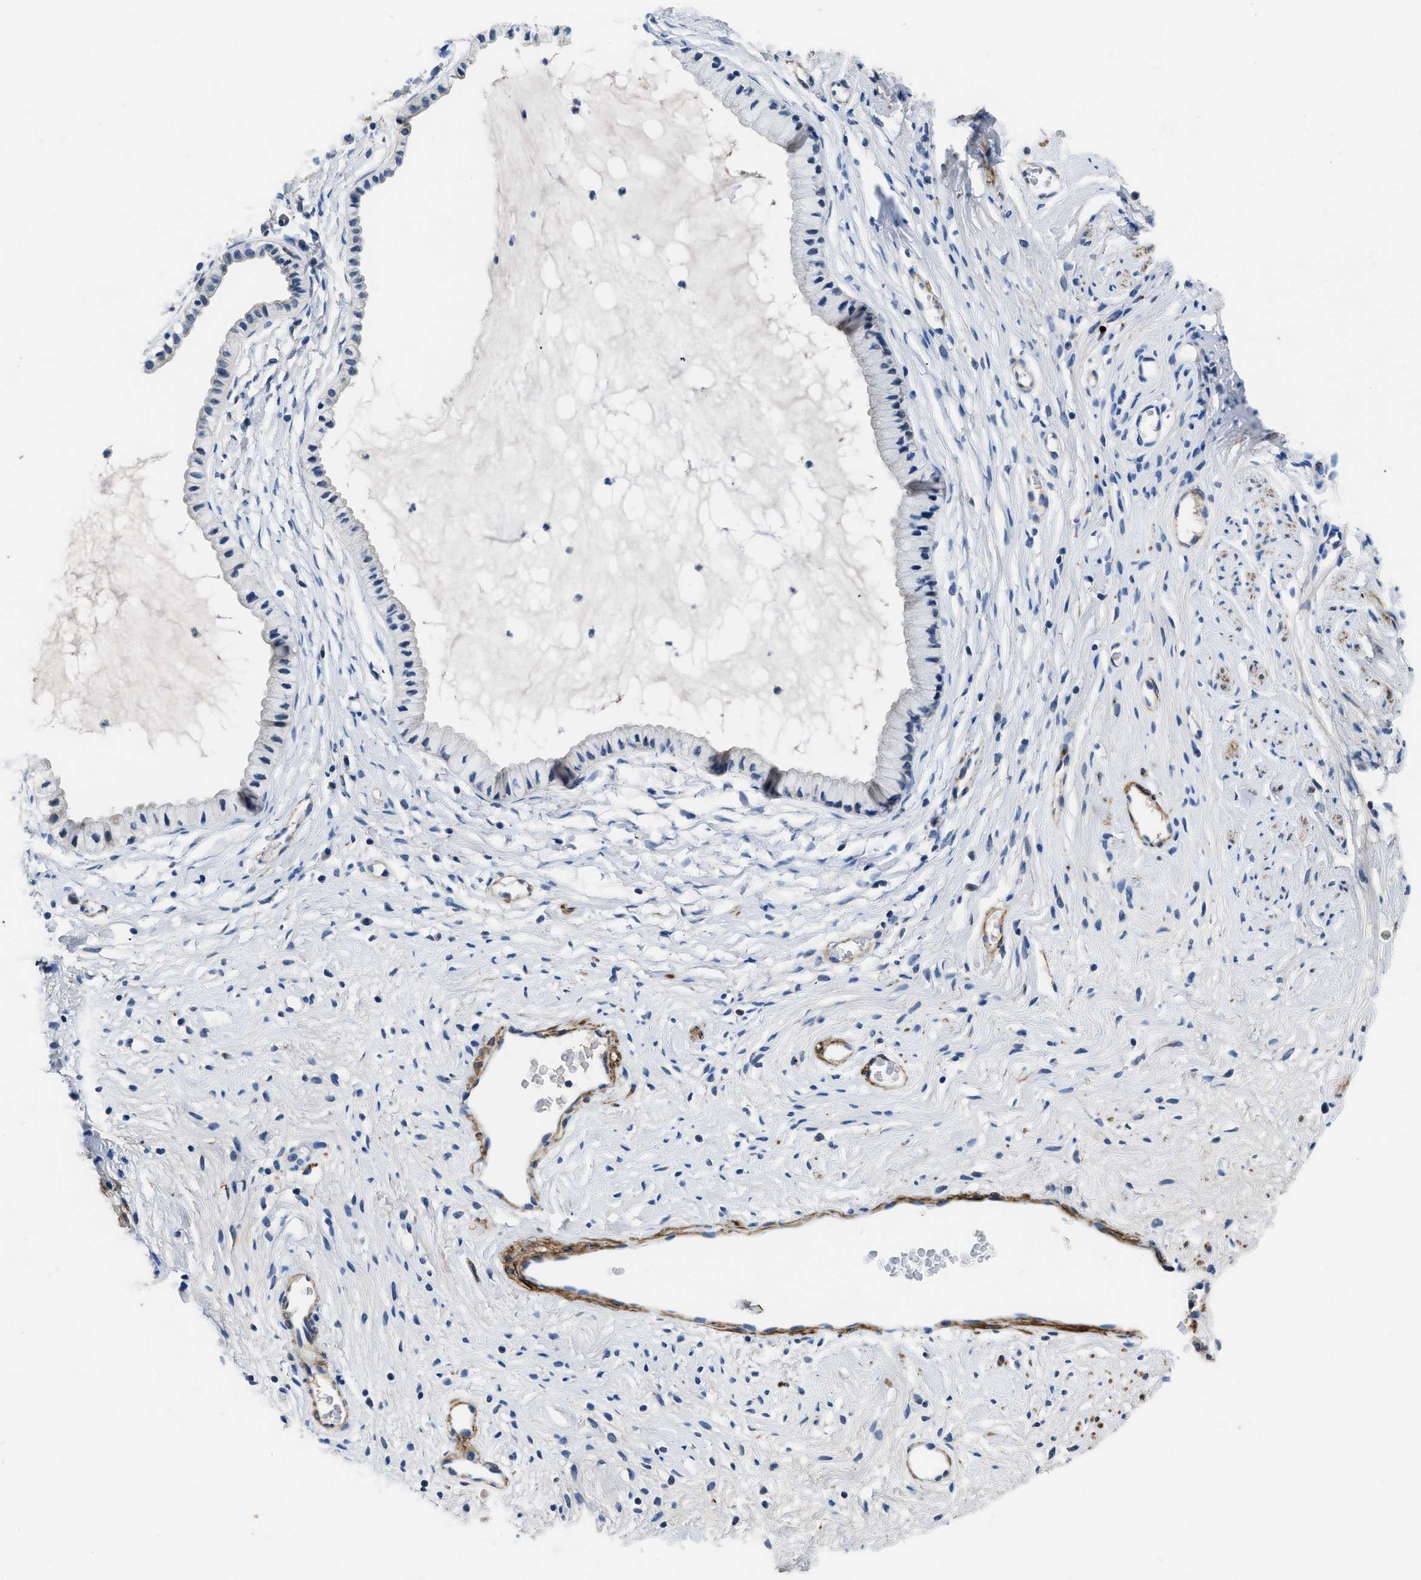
{"staining": {"intensity": "negative", "quantity": "none", "location": "none"}, "tissue": "cervix", "cell_type": "Glandular cells", "image_type": "normal", "snomed": [{"axis": "morphology", "description": "Normal tissue, NOS"}, {"axis": "topography", "description": "Cervix"}], "caption": "The immunohistochemistry photomicrograph has no significant expression in glandular cells of cervix.", "gene": "LANCL2", "patient": {"sex": "female", "age": 77}}